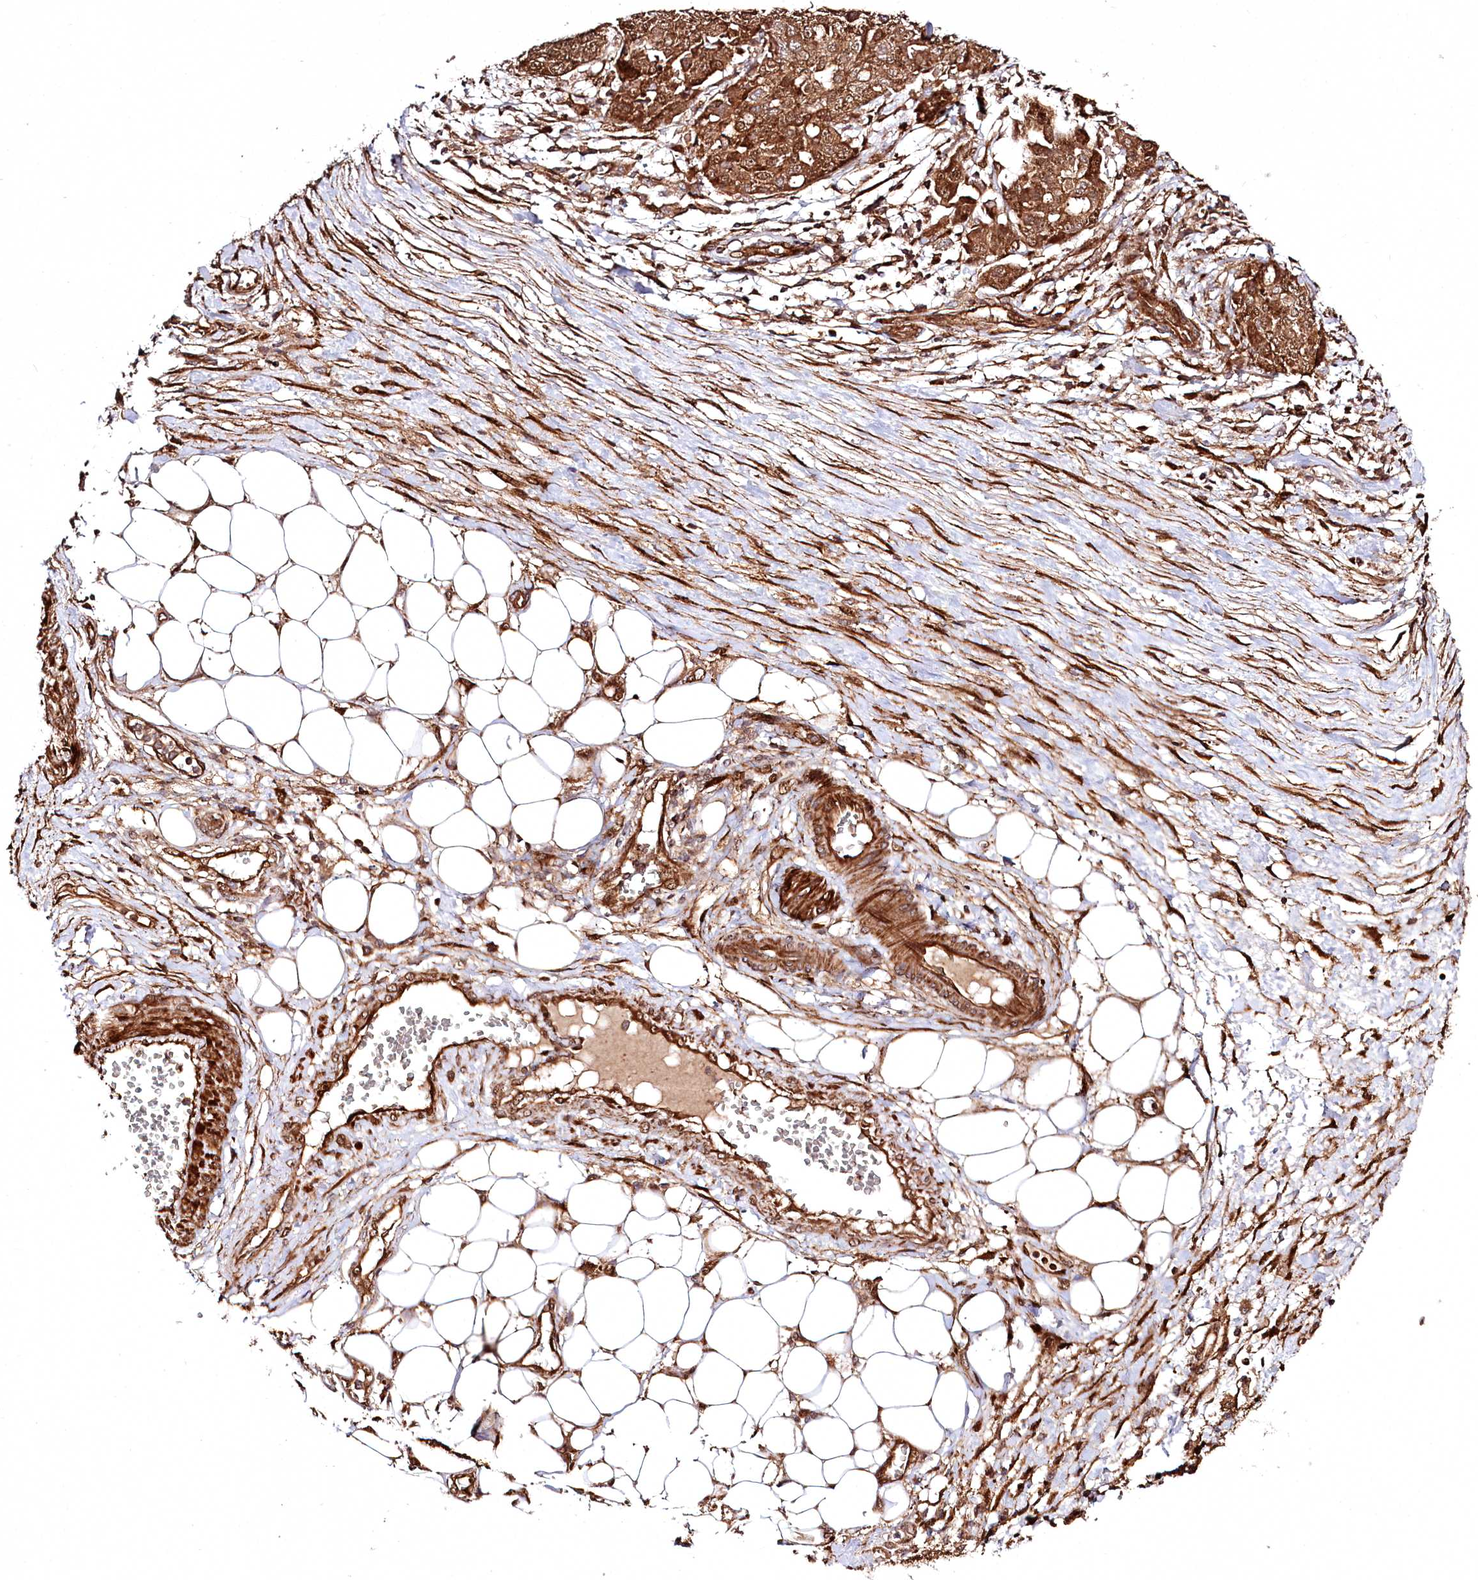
{"staining": {"intensity": "strong", "quantity": ">75%", "location": "cytoplasmic/membranous"}, "tissue": "ovarian cancer", "cell_type": "Tumor cells", "image_type": "cancer", "snomed": [{"axis": "morphology", "description": "Cystadenocarcinoma, serous, NOS"}, {"axis": "topography", "description": "Soft tissue"}, {"axis": "topography", "description": "Ovary"}], "caption": "Immunohistochemical staining of ovarian serous cystadenocarcinoma displays high levels of strong cytoplasmic/membranous protein expression in approximately >75% of tumor cells.", "gene": "REXO2", "patient": {"sex": "female", "age": 57}}